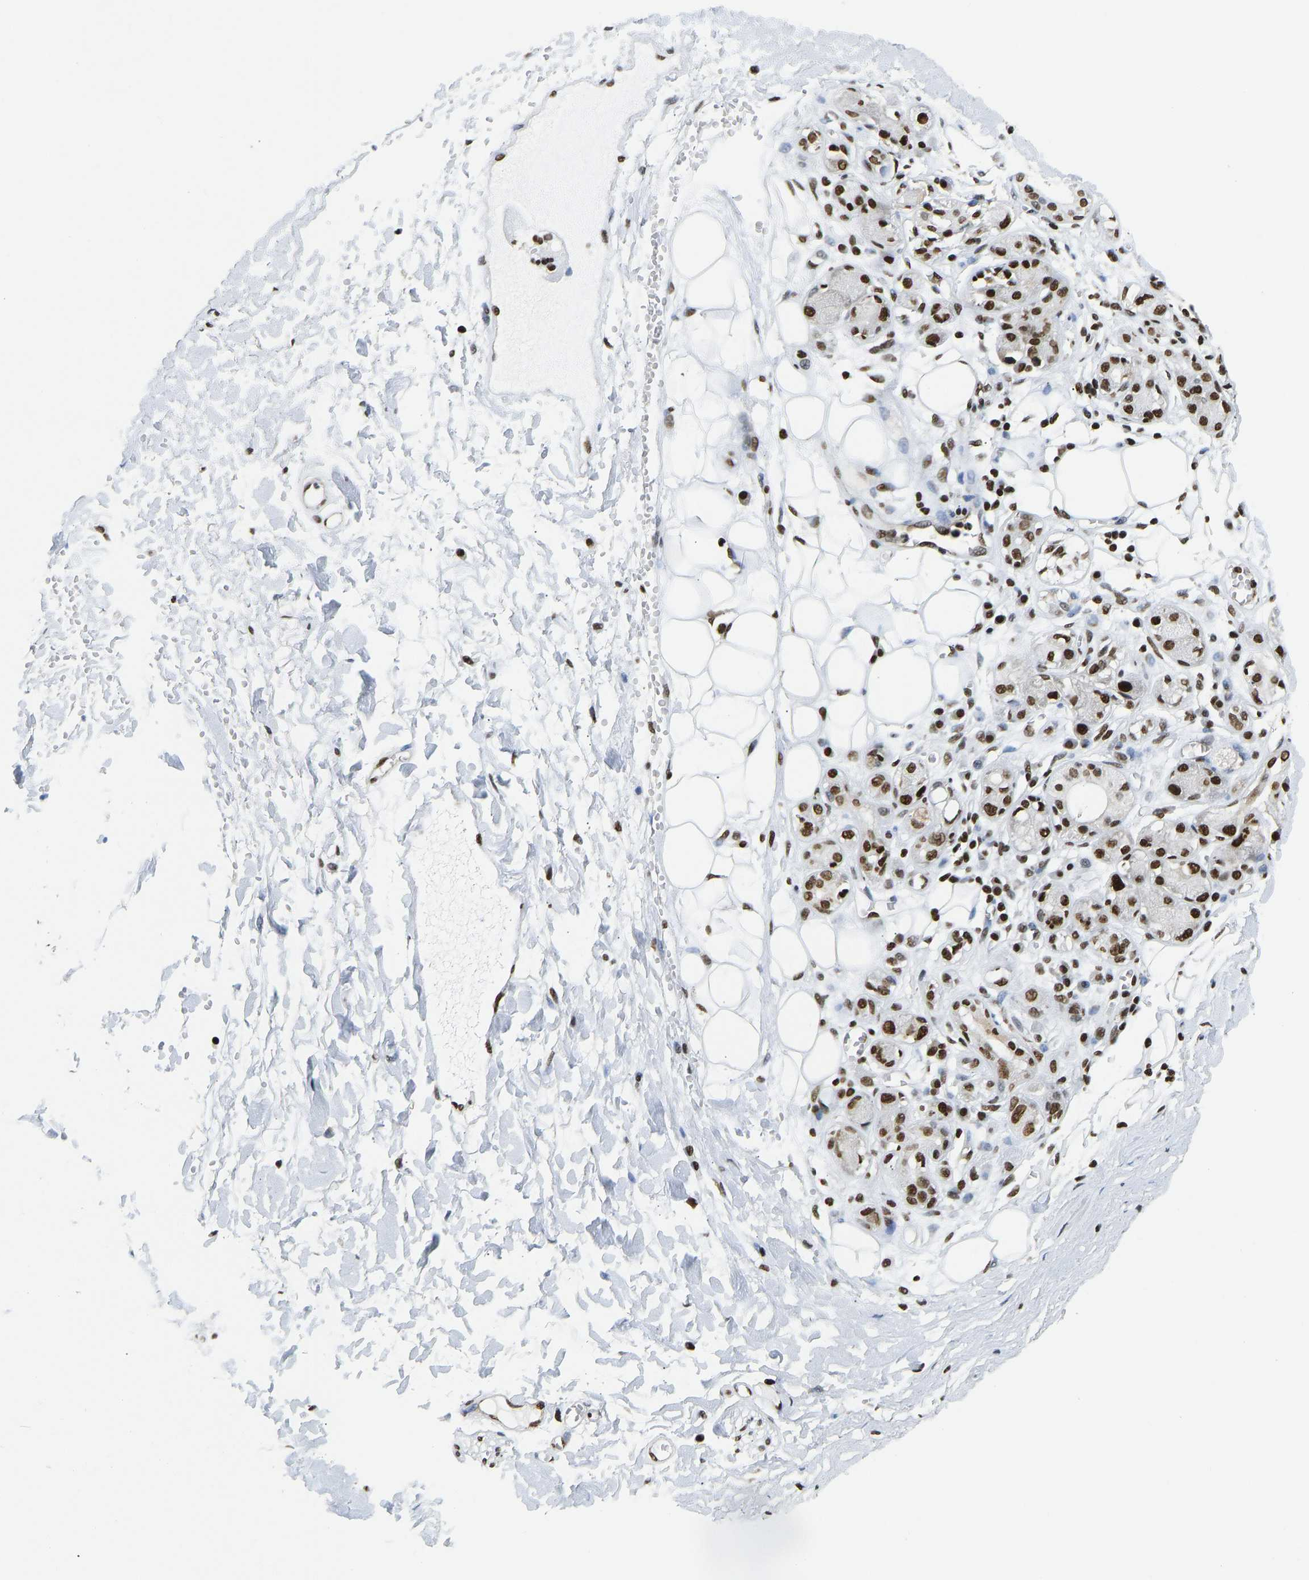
{"staining": {"intensity": "strong", "quantity": ">75%", "location": "nuclear"}, "tissue": "adipose tissue", "cell_type": "Adipocytes", "image_type": "normal", "snomed": [{"axis": "morphology", "description": "Normal tissue, NOS"}, {"axis": "morphology", "description": "Inflammation, NOS"}, {"axis": "topography", "description": "Salivary gland"}, {"axis": "topography", "description": "Peripheral nerve tissue"}], "caption": "A brown stain highlights strong nuclear expression of a protein in adipocytes of normal human adipose tissue.", "gene": "ZSCAN20", "patient": {"sex": "female", "age": 75}}